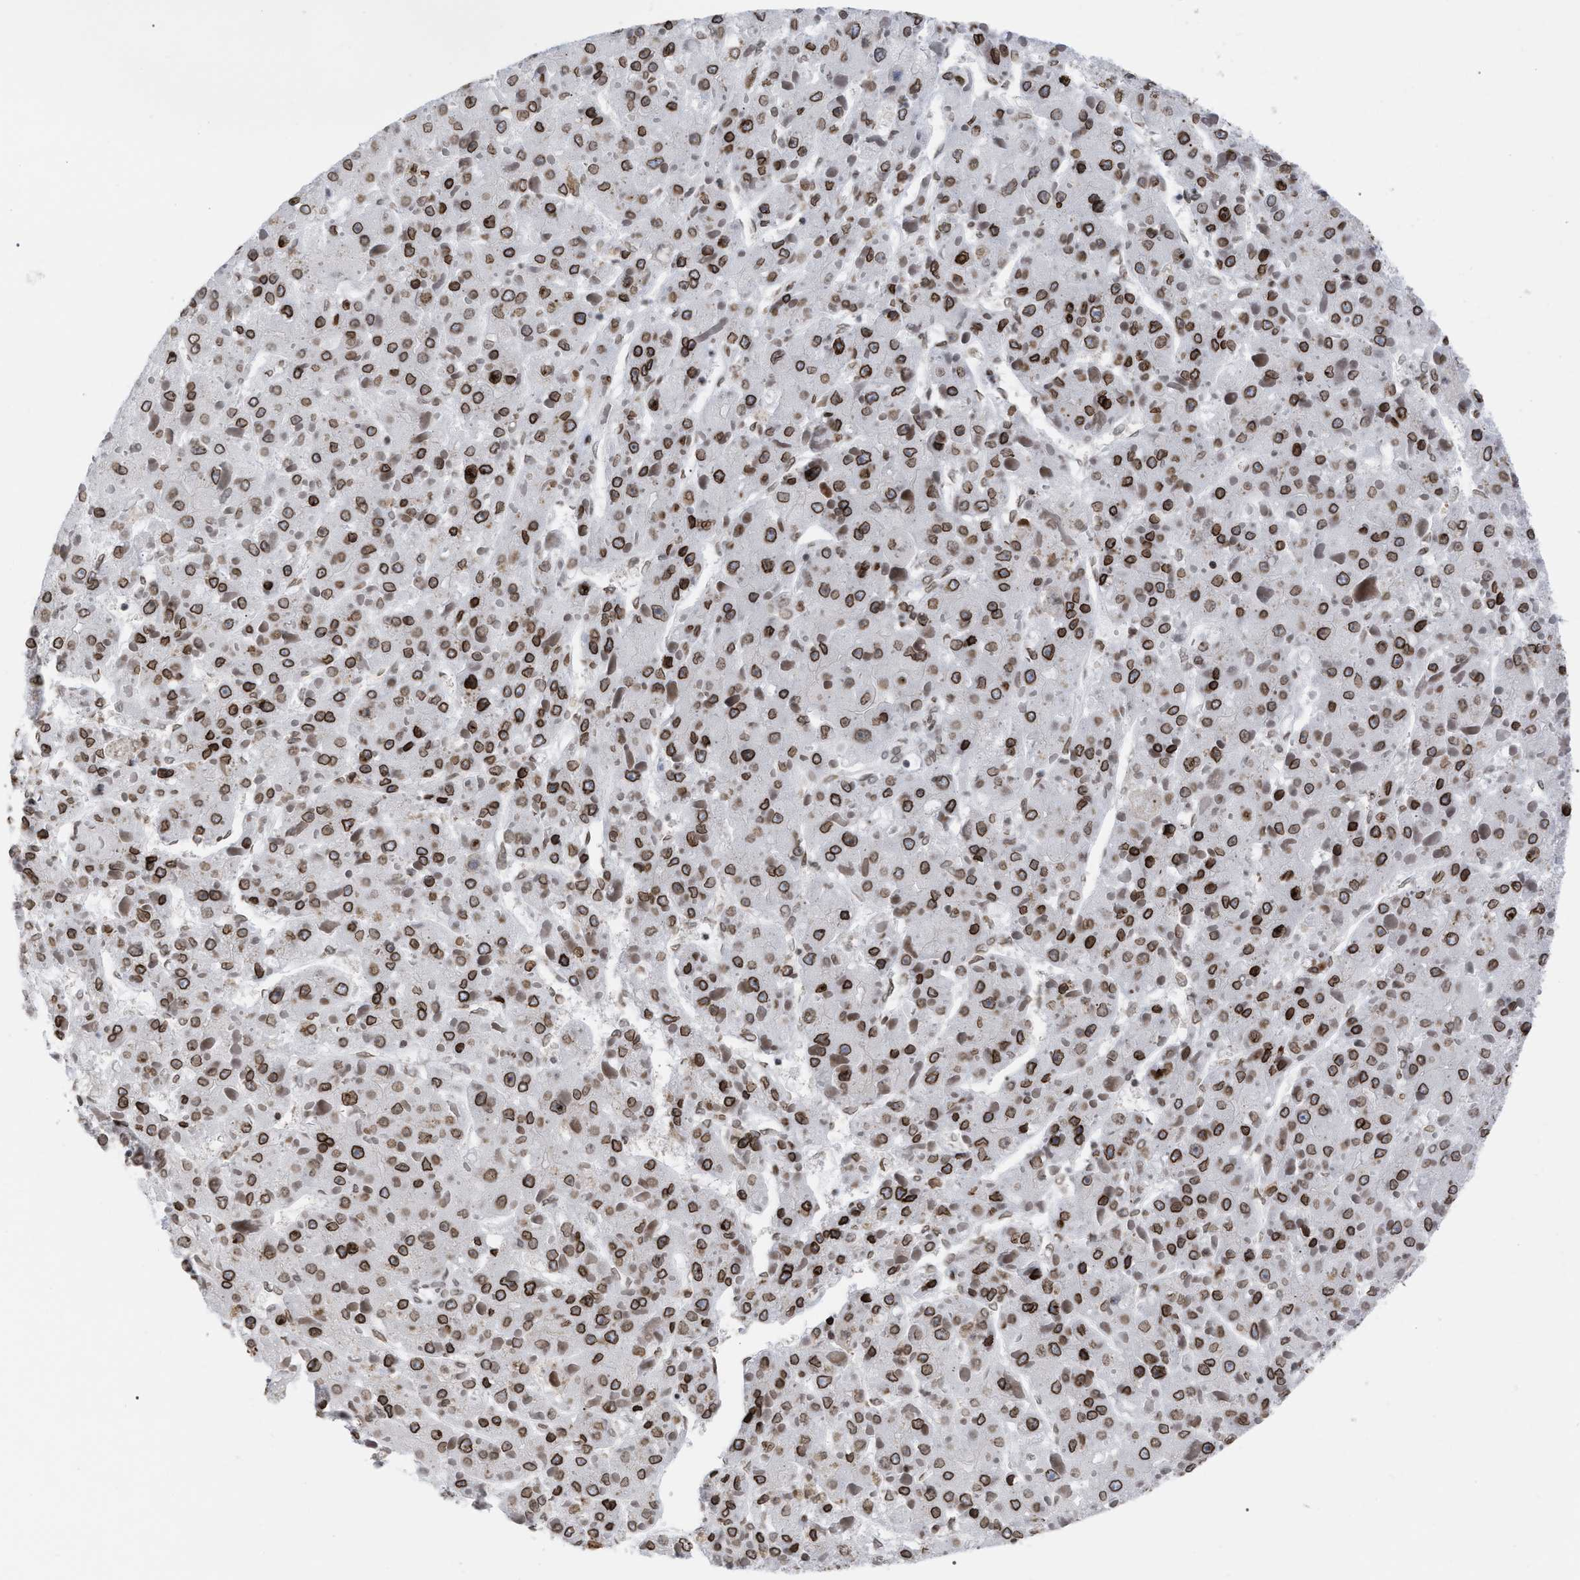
{"staining": {"intensity": "strong", "quantity": ">75%", "location": "cytoplasmic/membranous,nuclear"}, "tissue": "liver cancer", "cell_type": "Tumor cells", "image_type": "cancer", "snomed": [{"axis": "morphology", "description": "Carcinoma, Hepatocellular, NOS"}, {"axis": "topography", "description": "Liver"}], "caption": "A brown stain shows strong cytoplasmic/membranous and nuclear expression of a protein in human hepatocellular carcinoma (liver) tumor cells.", "gene": "TPR", "patient": {"sex": "female", "age": 73}}